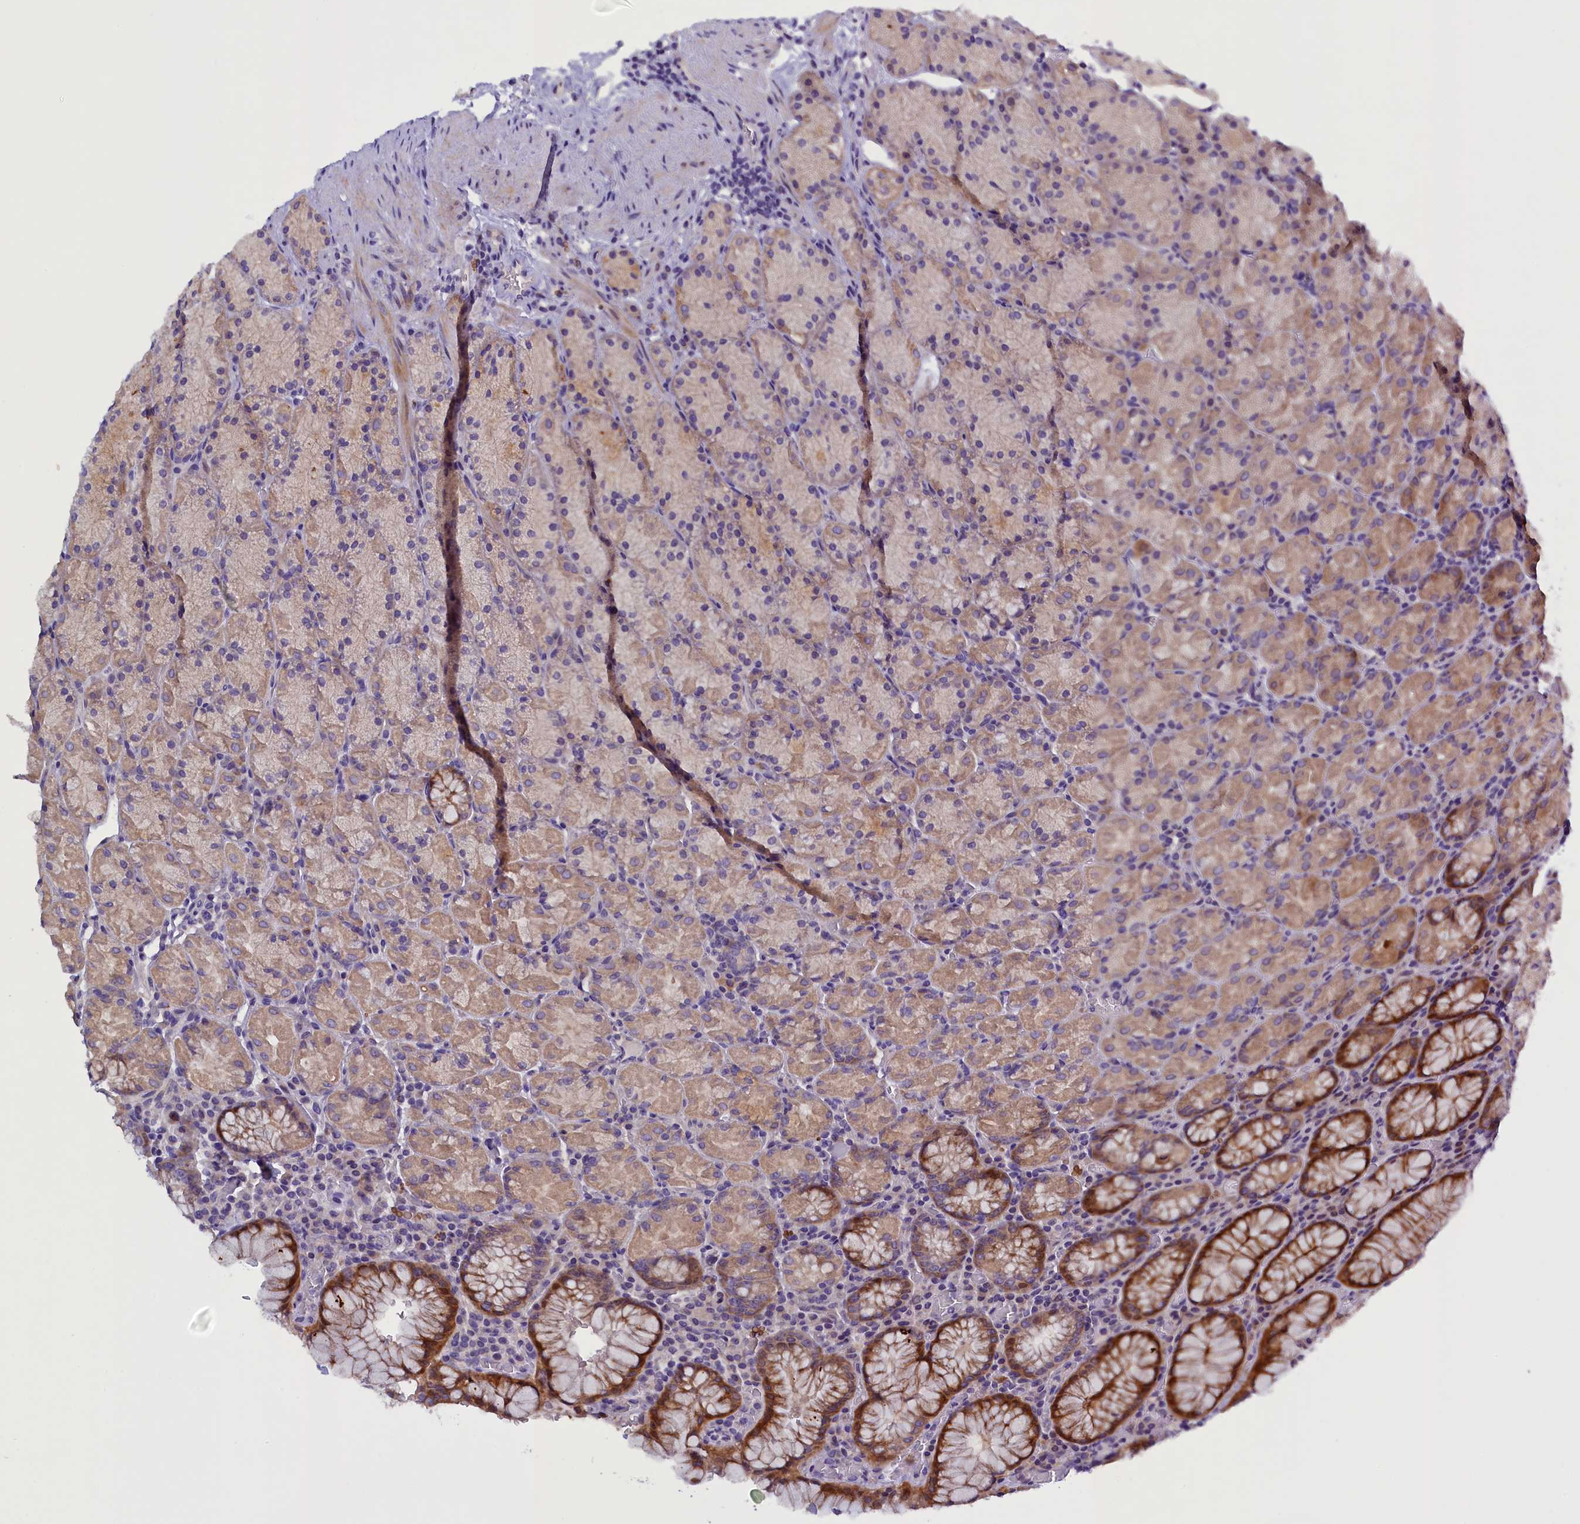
{"staining": {"intensity": "moderate", "quantity": "25%-75%", "location": "cytoplasmic/membranous"}, "tissue": "stomach", "cell_type": "Glandular cells", "image_type": "normal", "snomed": [{"axis": "morphology", "description": "Normal tissue, NOS"}, {"axis": "topography", "description": "Stomach, upper"}, {"axis": "topography", "description": "Stomach, lower"}], "caption": "This photomicrograph reveals immunohistochemistry staining of benign stomach, with medium moderate cytoplasmic/membranous positivity in about 25%-75% of glandular cells.", "gene": "RTTN", "patient": {"sex": "male", "age": 80}}